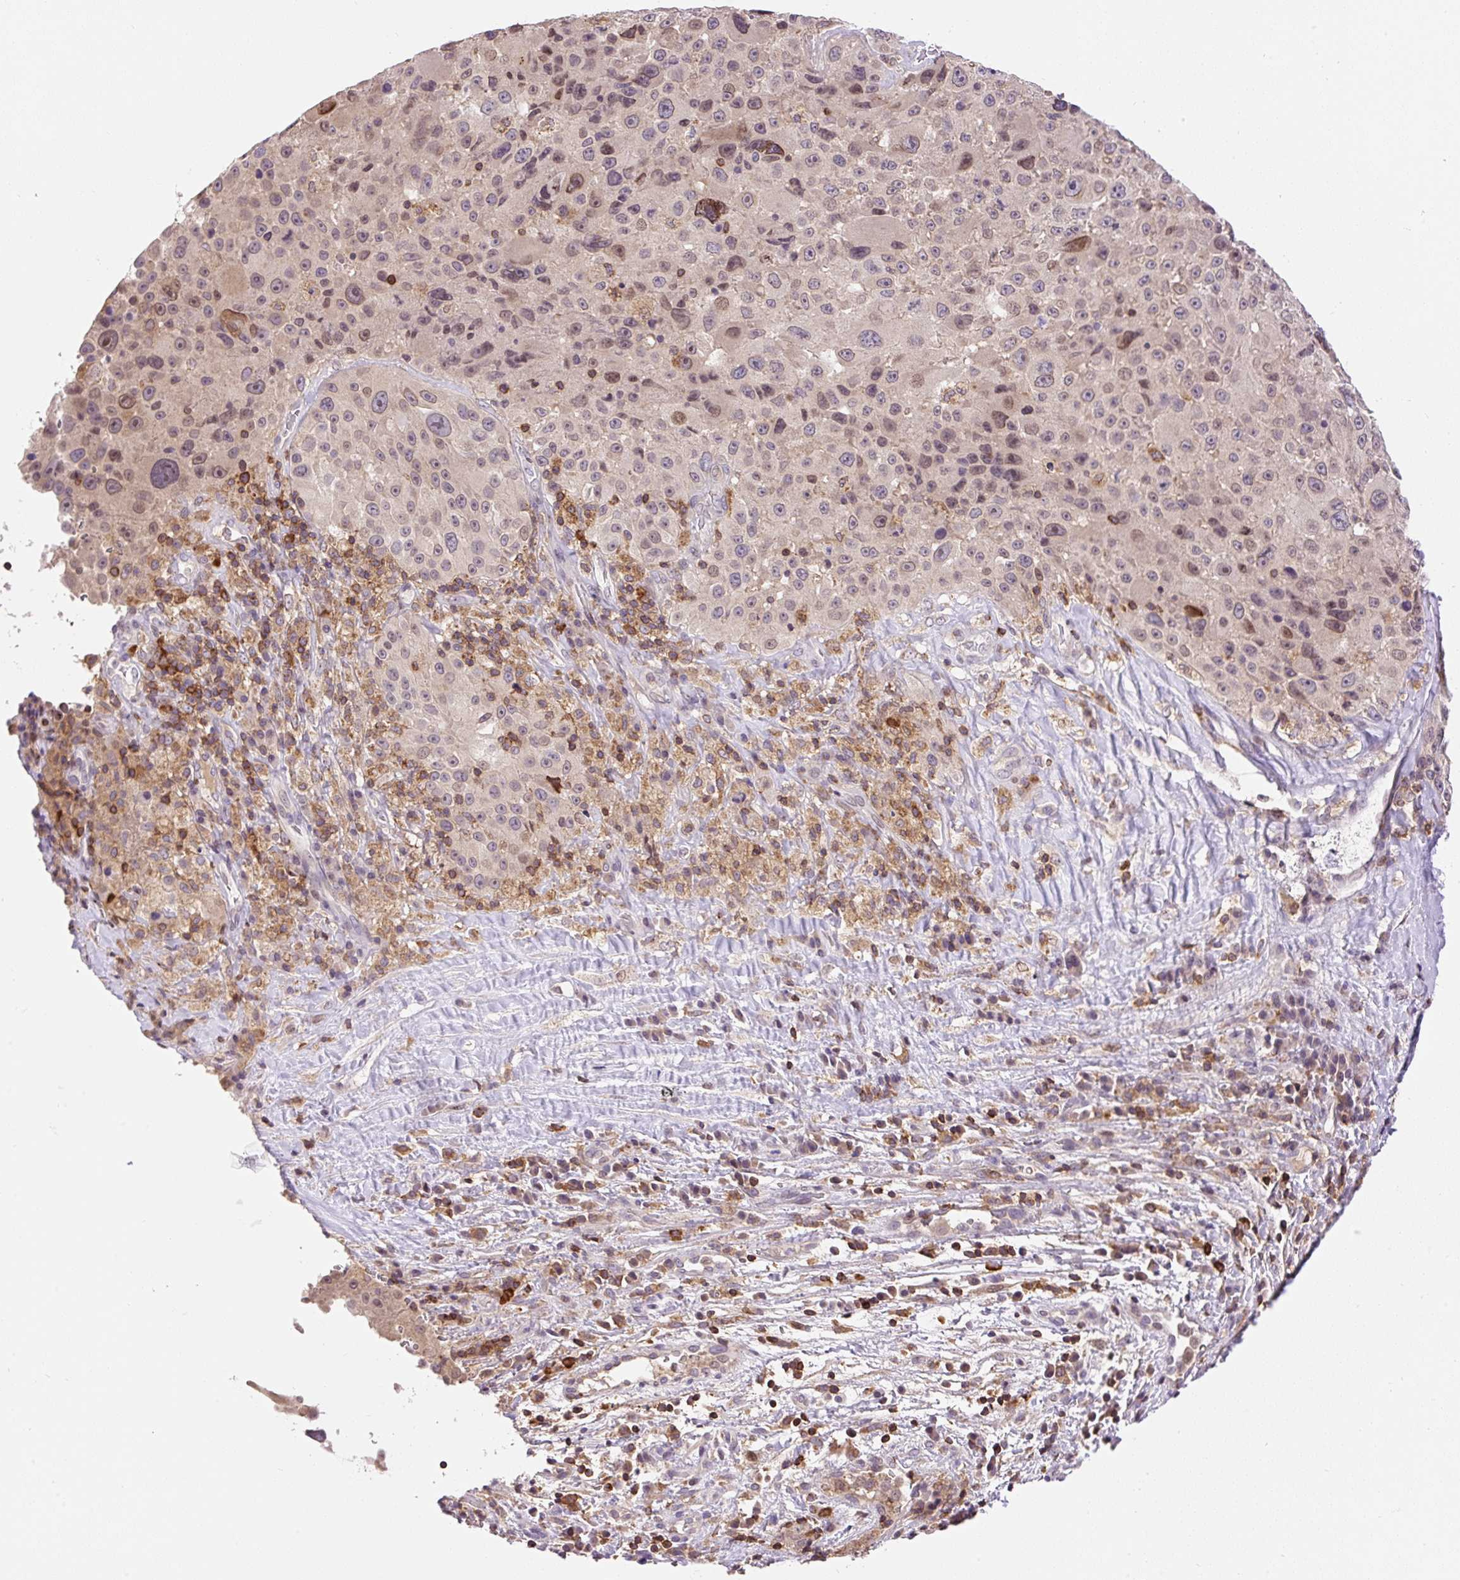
{"staining": {"intensity": "weak", "quantity": ">75%", "location": "nuclear"}, "tissue": "melanoma", "cell_type": "Tumor cells", "image_type": "cancer", "snomed": [{"axis": "morphology", "description": "Malignant melanoma, Metastatic site"}, {"axis": "topography", "description": "Lymph node"}], "caption": "Human melanoma stained for a protein (brown) demonstrates weak nuclear positive staining in about >75% of tumor cells.", "gene": "CARD11", "patient": {"sex": "male", "age": 62}}